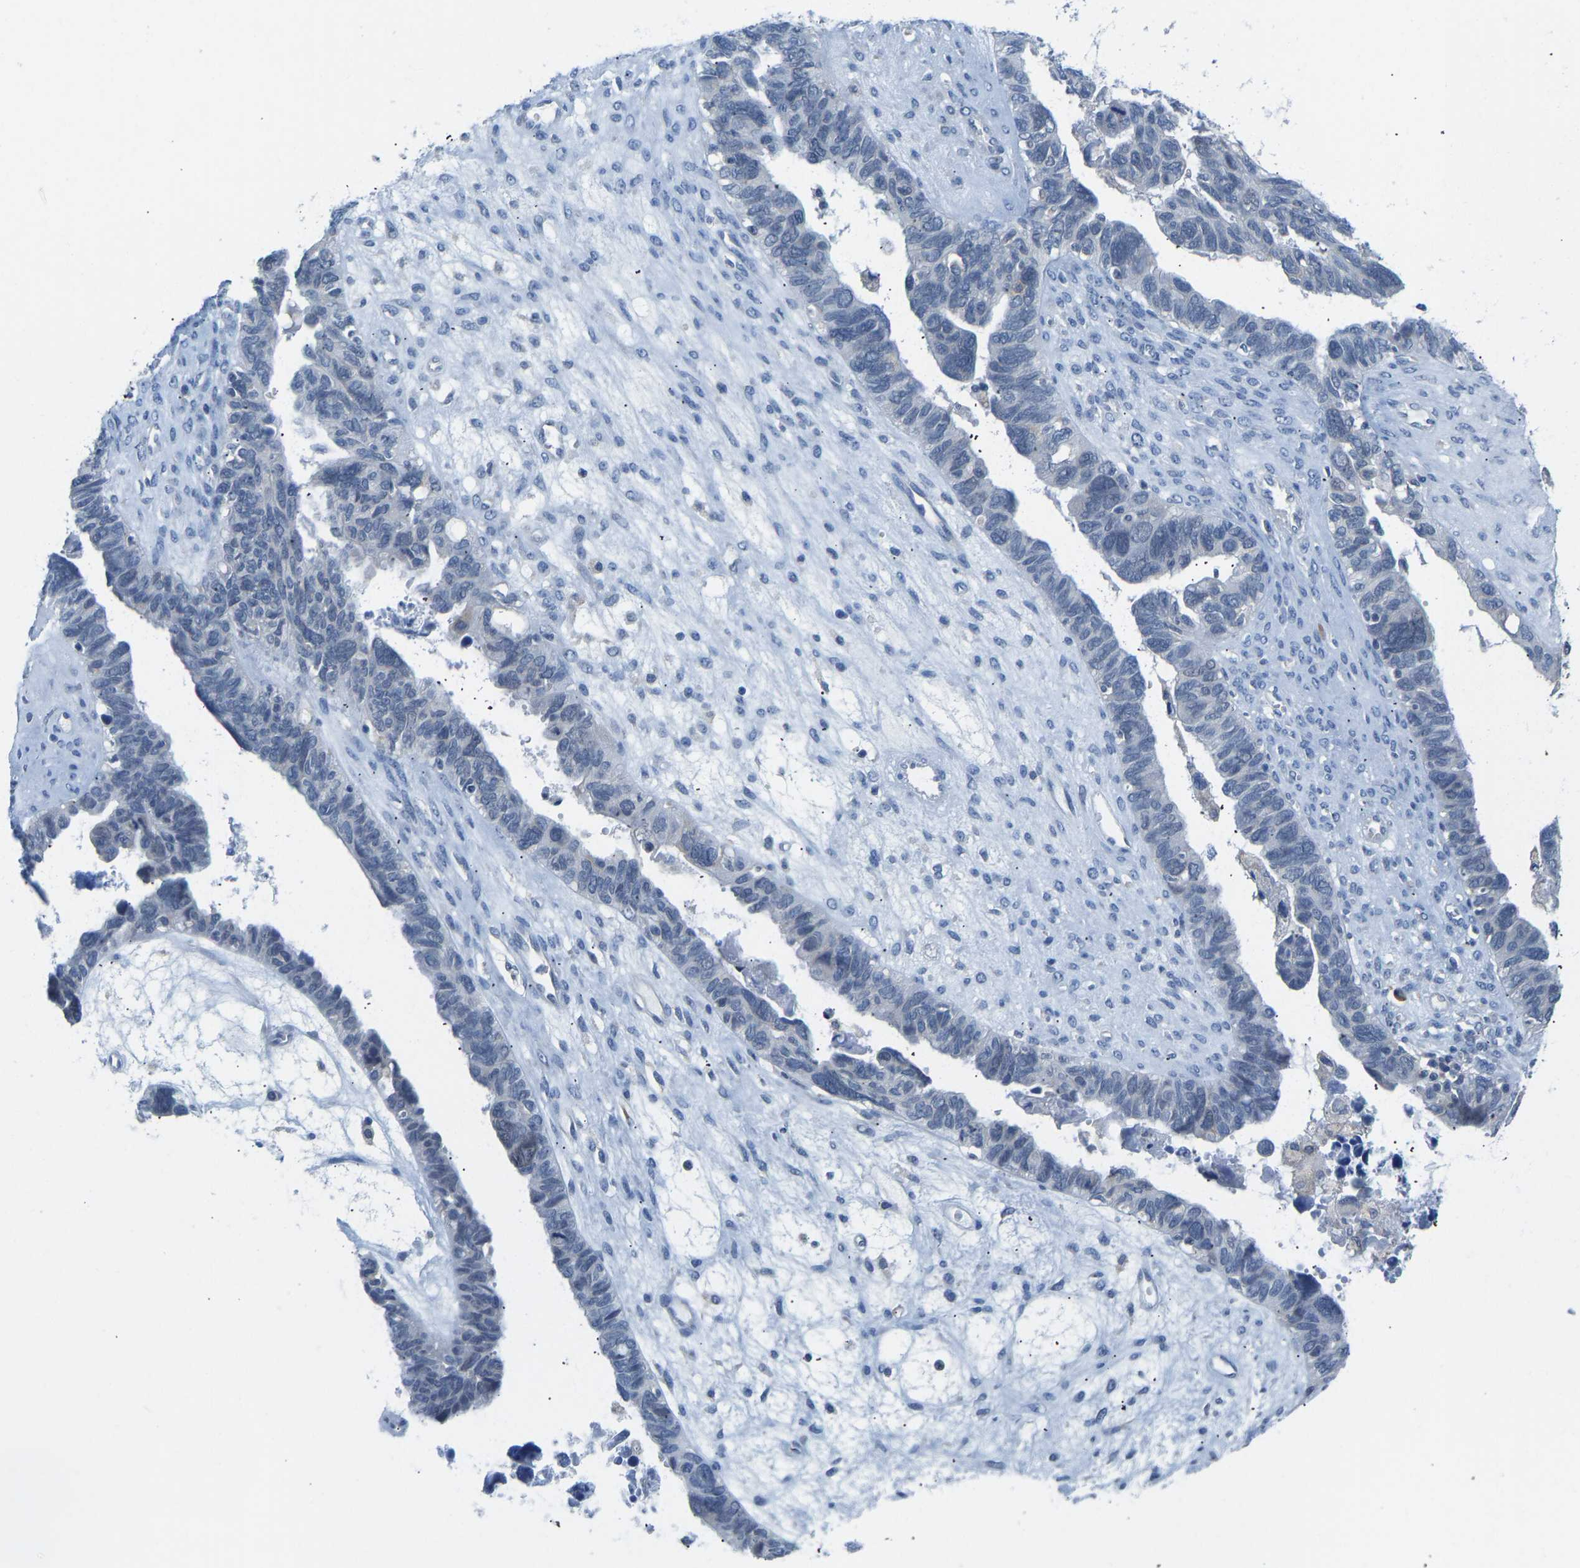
{"staining": {"intensity": "negative", "quantity": "none", "location": "none"}, "tissue": "ovarian cancer", "cell_type": "Tumor cells", "image_type": "cancer", "snomed": [{"axis": "morphology", "description": "Cystadenocarcinoma, serous, NOS"}, {"axis": "topography", "description": "Ovary"}], "caption": "Micrograph shows no protein positivity in tumor cells of ovarian cancer tissue.", "gene": "VRK1", "patient": {"sex": "female", "age": 79}}